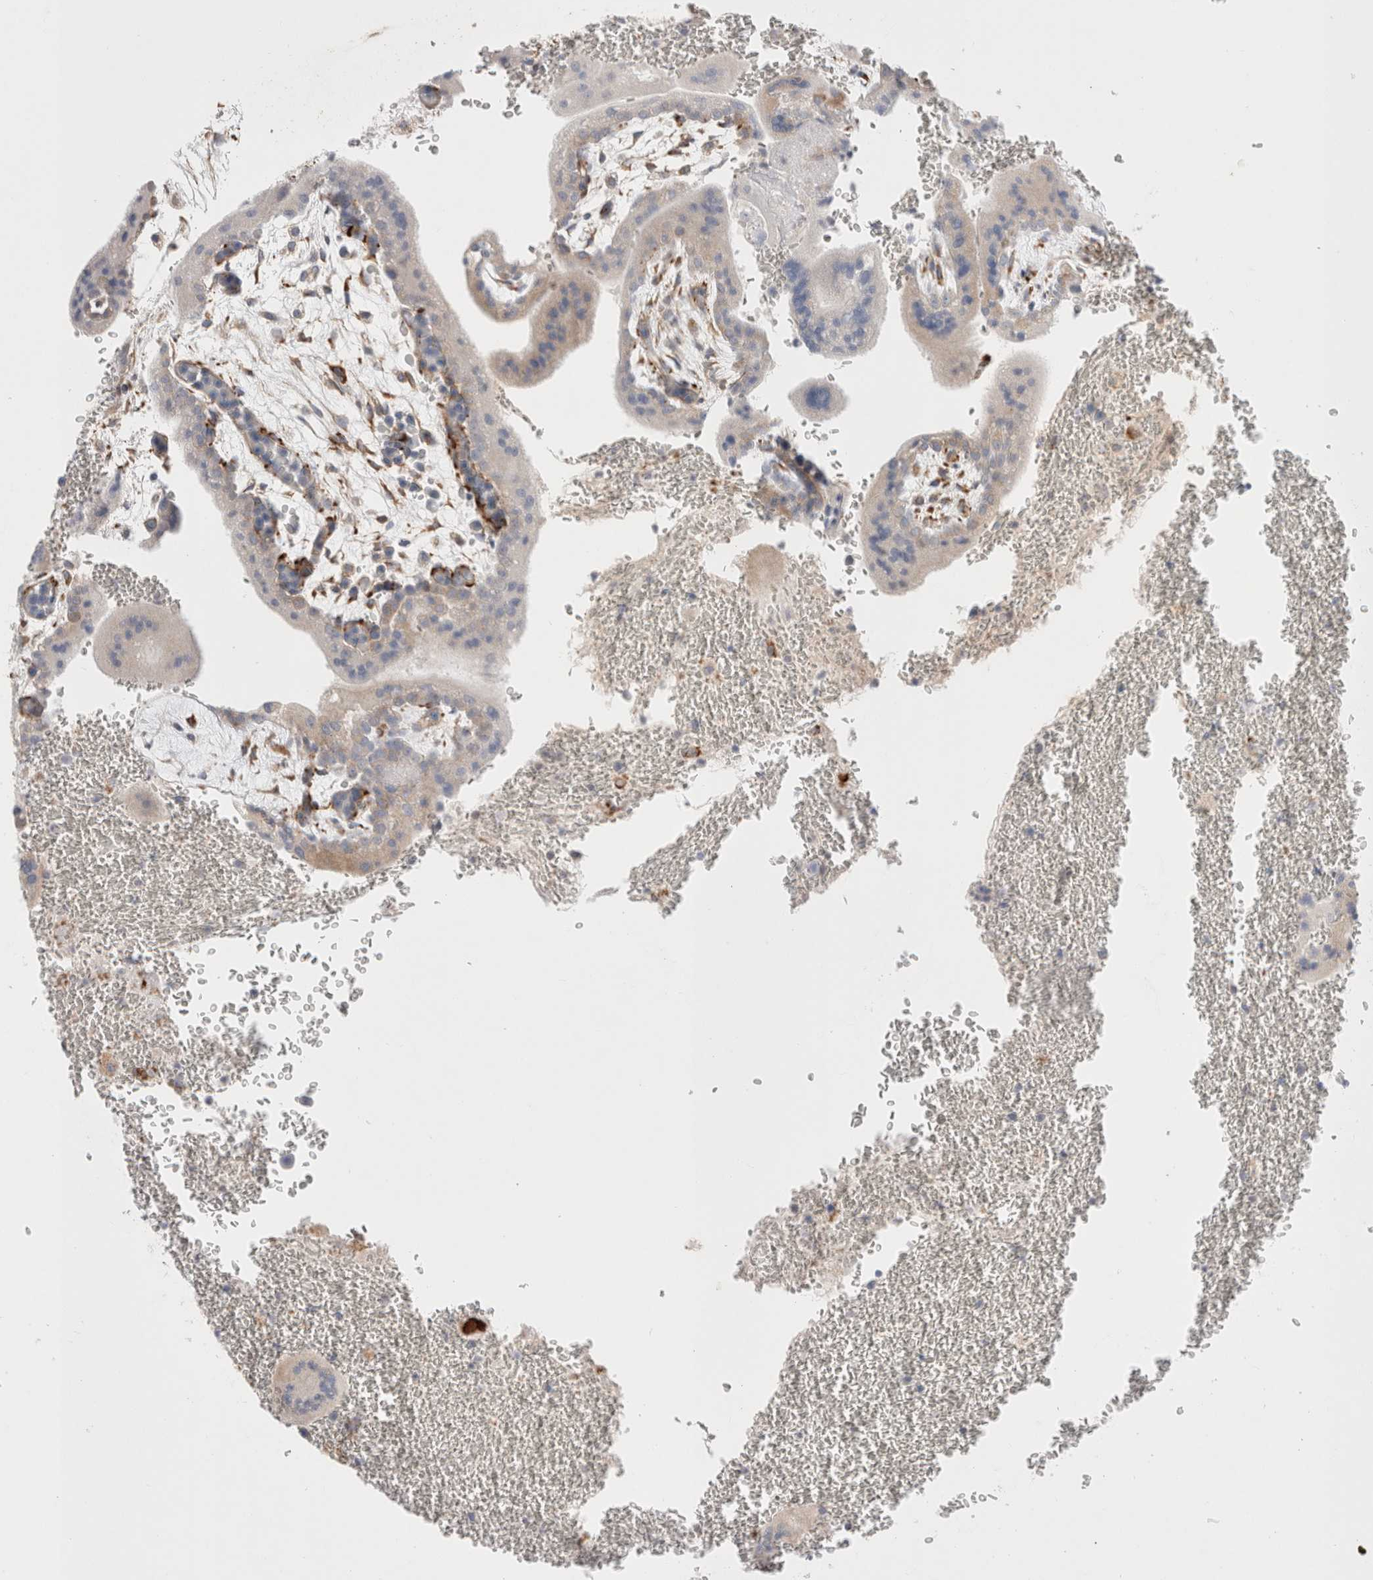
{"staining": {"intensity": "weak", "quantity": "<25%", "location": "cytoplasmic/membranous"}, "tissue": "placenta", "cell_type": "Decidual cells", "image_type": "normal", "snomed": [{"axis": "morphology", "description": "Normal tissue, NOS"}, {"axis": "topography", "description": "Placenta"}], "caption": "A high-resolution histopathology image shows immunohistochemistry (IHC) staining of unremarkable placenta, which reveals no significant expression in decidual cells. The staining is performed using DAB brown chromogen with nuclei counter-stained in using hematoxylin.", "gene": "CNPY4", "patient": {"sex": "female", "age": 35}}